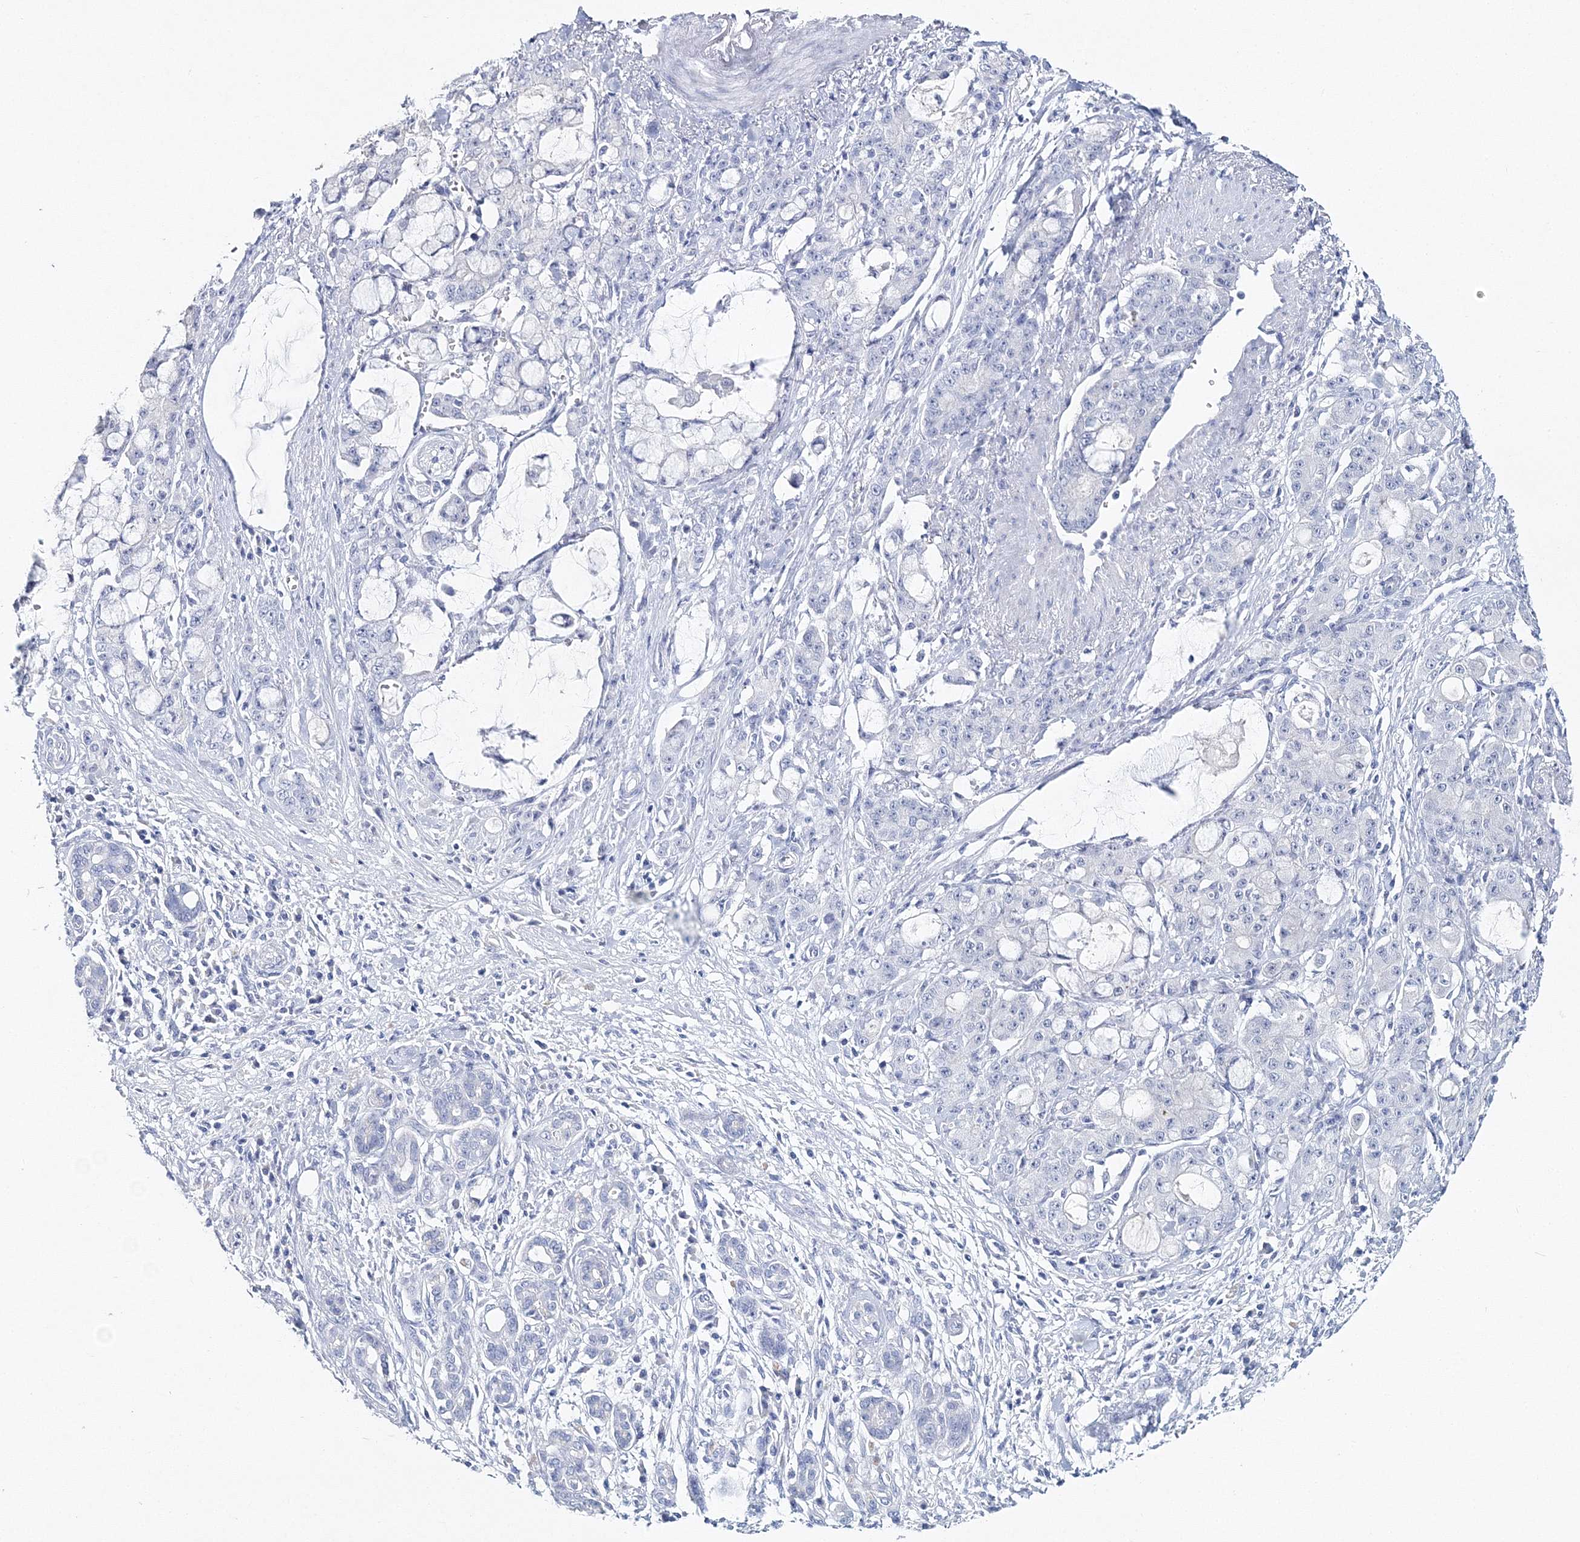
{"staining": {"intensity": "negative", "quantity": "none", "location": "none"}, "tissue": "pancreatic cancer", "cell_type": "Tumor cells", "image_type": "cancer", "snomed": [{"axis": "morphology", "description": "Adenocarcinoma, NOS"}, {"axis": "topography", "description": "Pancreas"}], "caption": "An image of human pancreatic cancer (adenocarcinoma) is negative for staining in tumor cells.", "gene": "MYOZ2", "patient": {"sex": "female", "age": 73}}